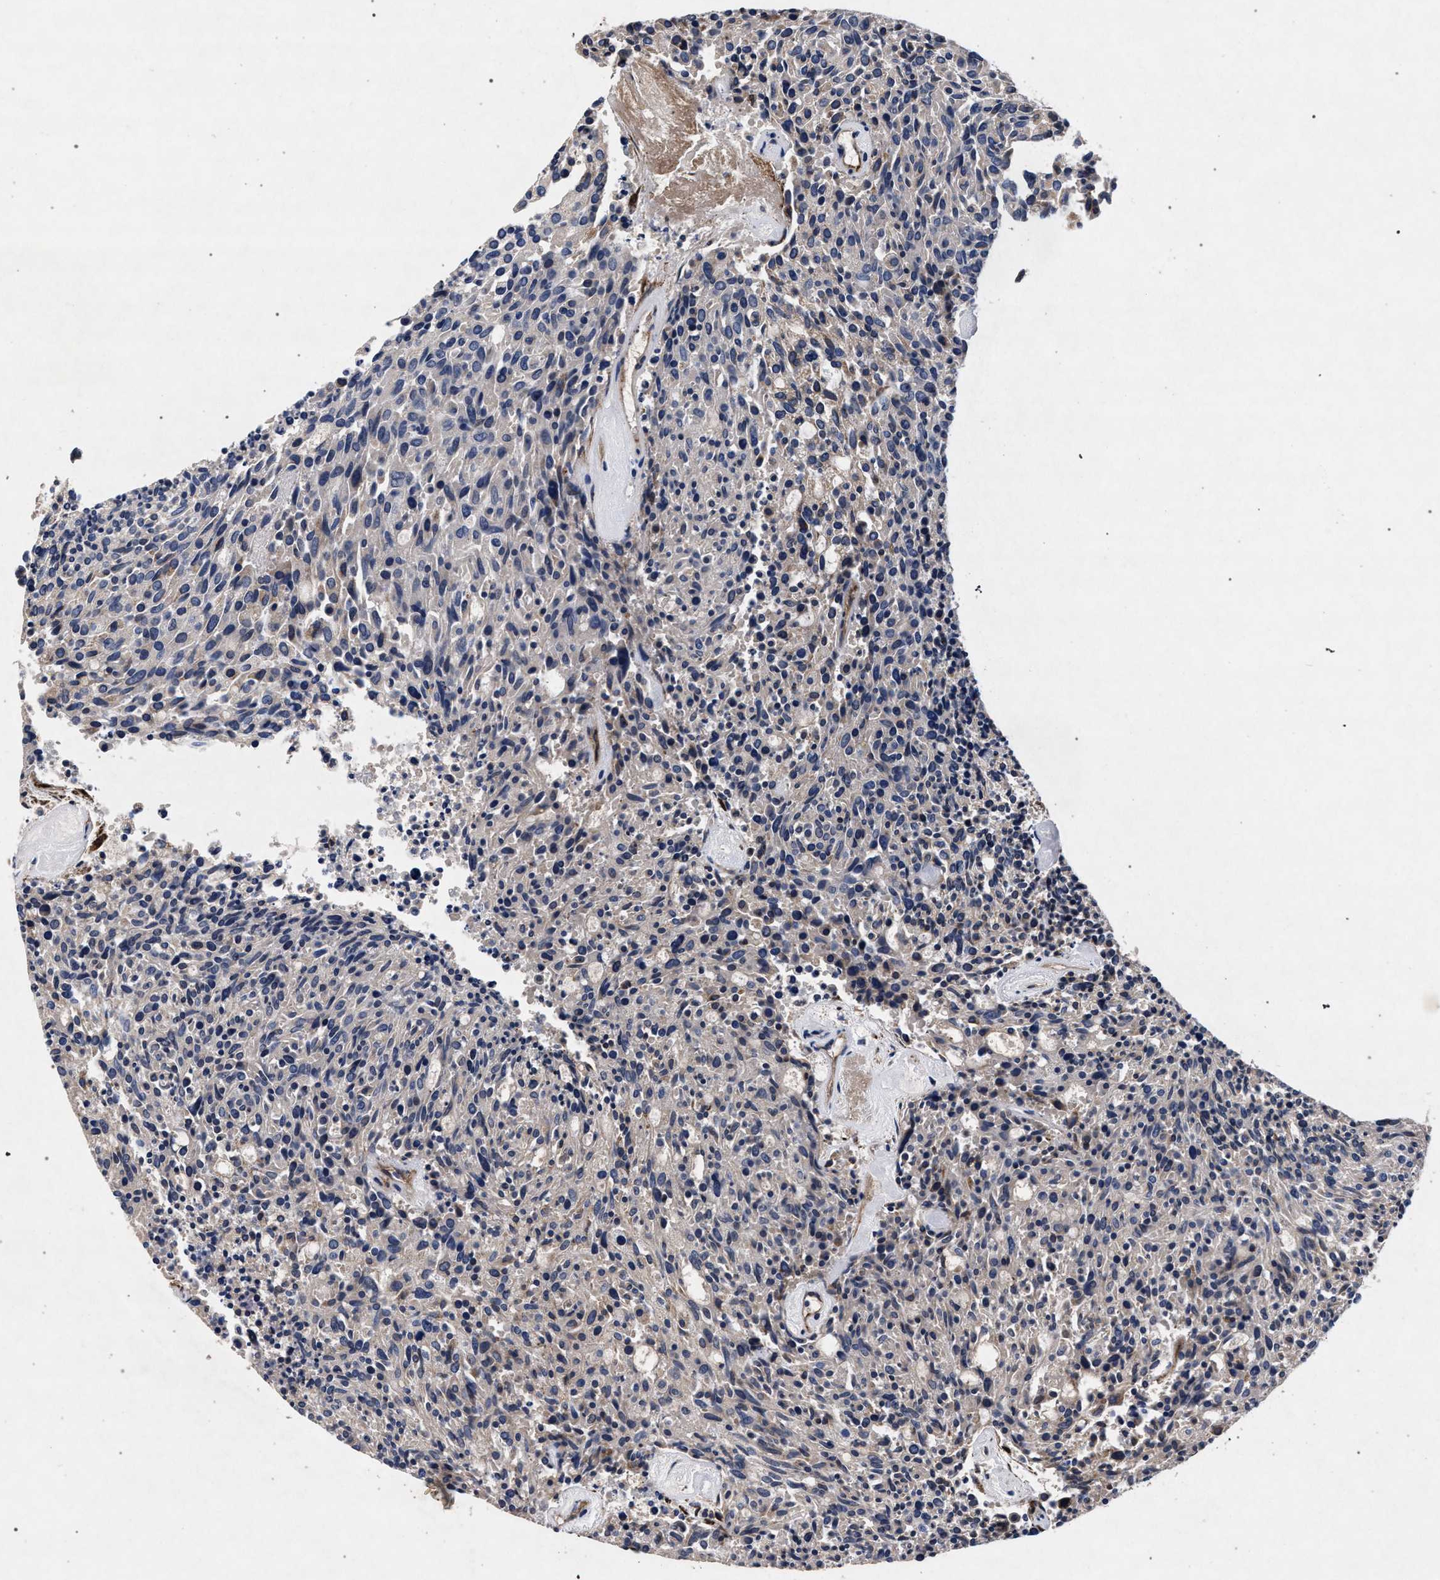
{"staining": {"intensity": "negative", "quantity": "none", "location": "none"}, "tissue": "carcinoid", "cell_type": "Tumor cells", "image_type": "cancer", "snomed": [{"axis": "morphology", "description": "Carcinoid, malignant, NOS"}, {"axis": "topography", "description": "Pancreas"}], "caption": "DAB immunohistochemical staining of human malignant carcinoid exhibits no significant expression in tumor cells.", "gene": "NEK7", "patient": {"sex": "female", "age": 54}}